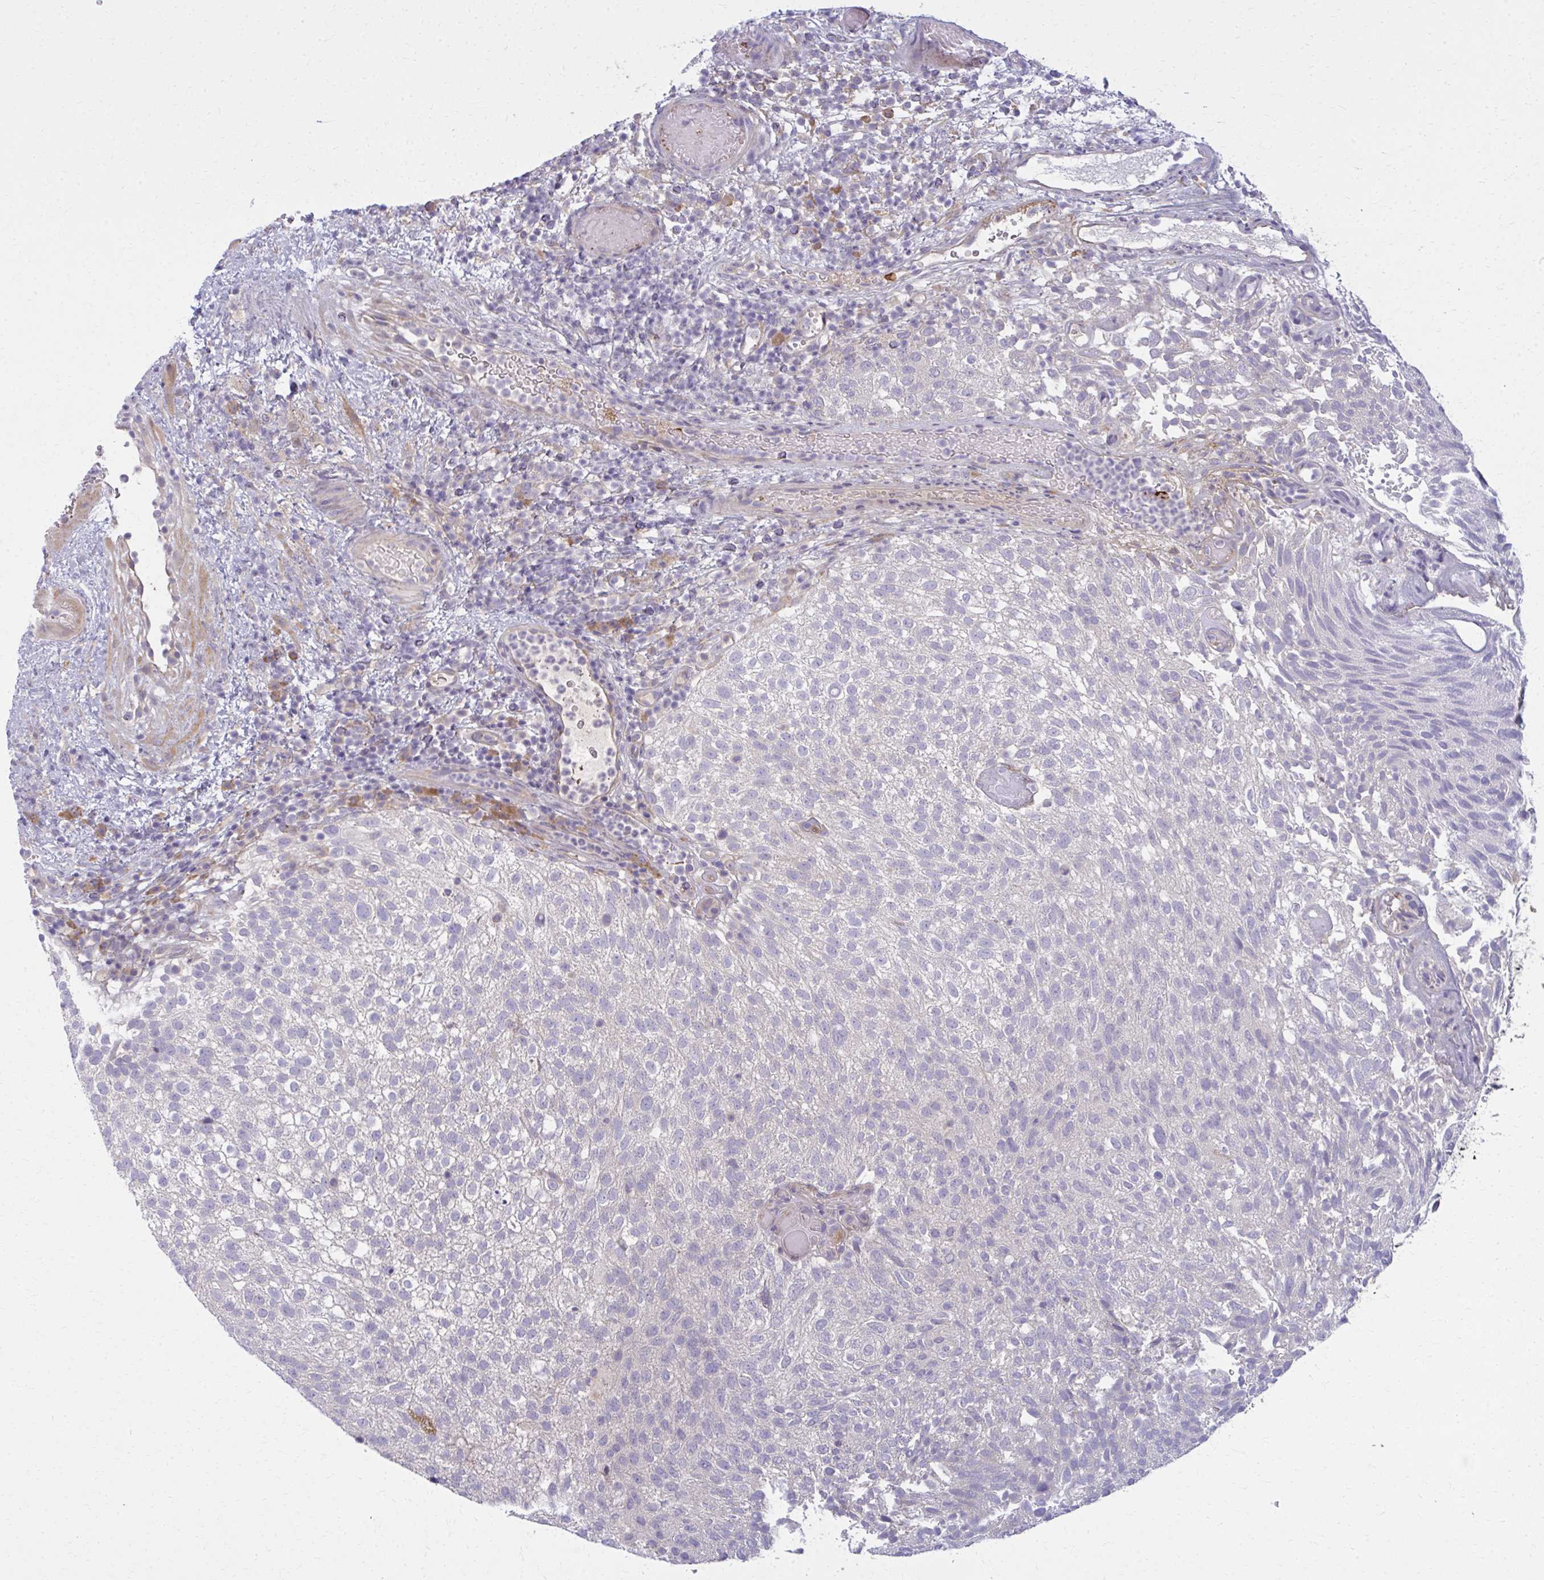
{"staining": {"intensity": "negative", "quantity": "none", "location": "none"}, "tissue": "urothelial cancer", "cell_type": "Tumor cells", "image_type": "cancer", "snomed": [{"axis": "morphology", "description": "Urothelial carcinoma, Low grade"}, {"axis": "topography", "description": "Urinary bladder"}], "caption": "IHC of low-grade urothelial carcinoma shows no positivity in tumor cells.", "gene": "CEMP1", "patient": {"sex": "male", "age": 78}}